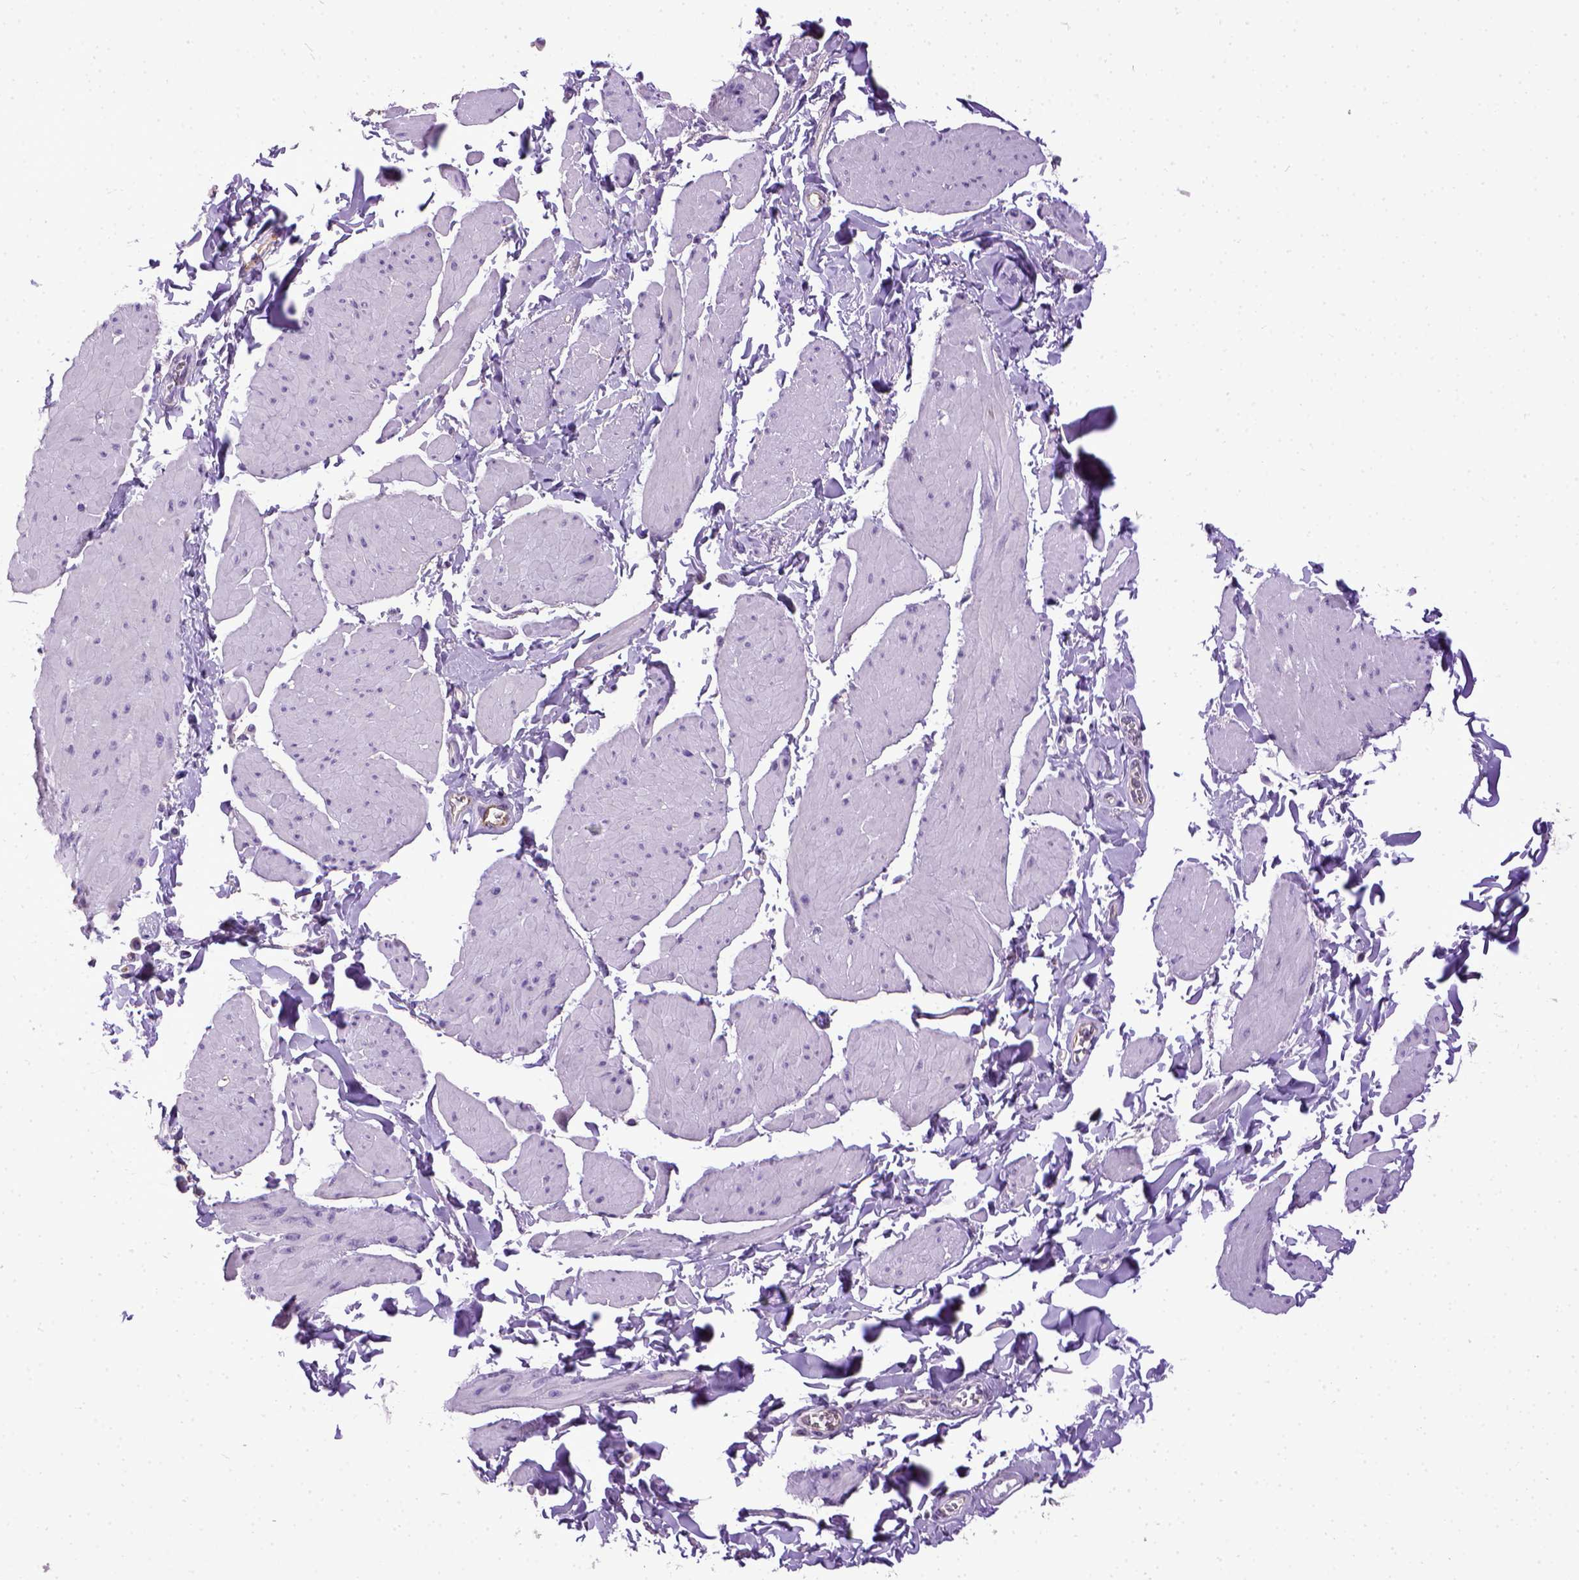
{"staining": {"intensity": "negative", "quantity": "none", "location": "none"}, "tissue": "smooth muscle", "cell_type": "Smooth muscle cells", "image_type": "normal", "snomed": [{"axis": "morphology", "description": "Normal tissue, NOS"}, {"axis": "topography", "description": "Adipose tissue"}, {"axis": "topography", "description": "Smooth muscle"}, {"axis": "topography", "description": "Peripheral nerve tissue"}], "caption": "Immunohistochemistry (IHC) of unremarkable smooth muscle demonstrates no staining in smooth muscle cells.", "gene": "ENG", "patient": {"sex": "male", "age": 83}}